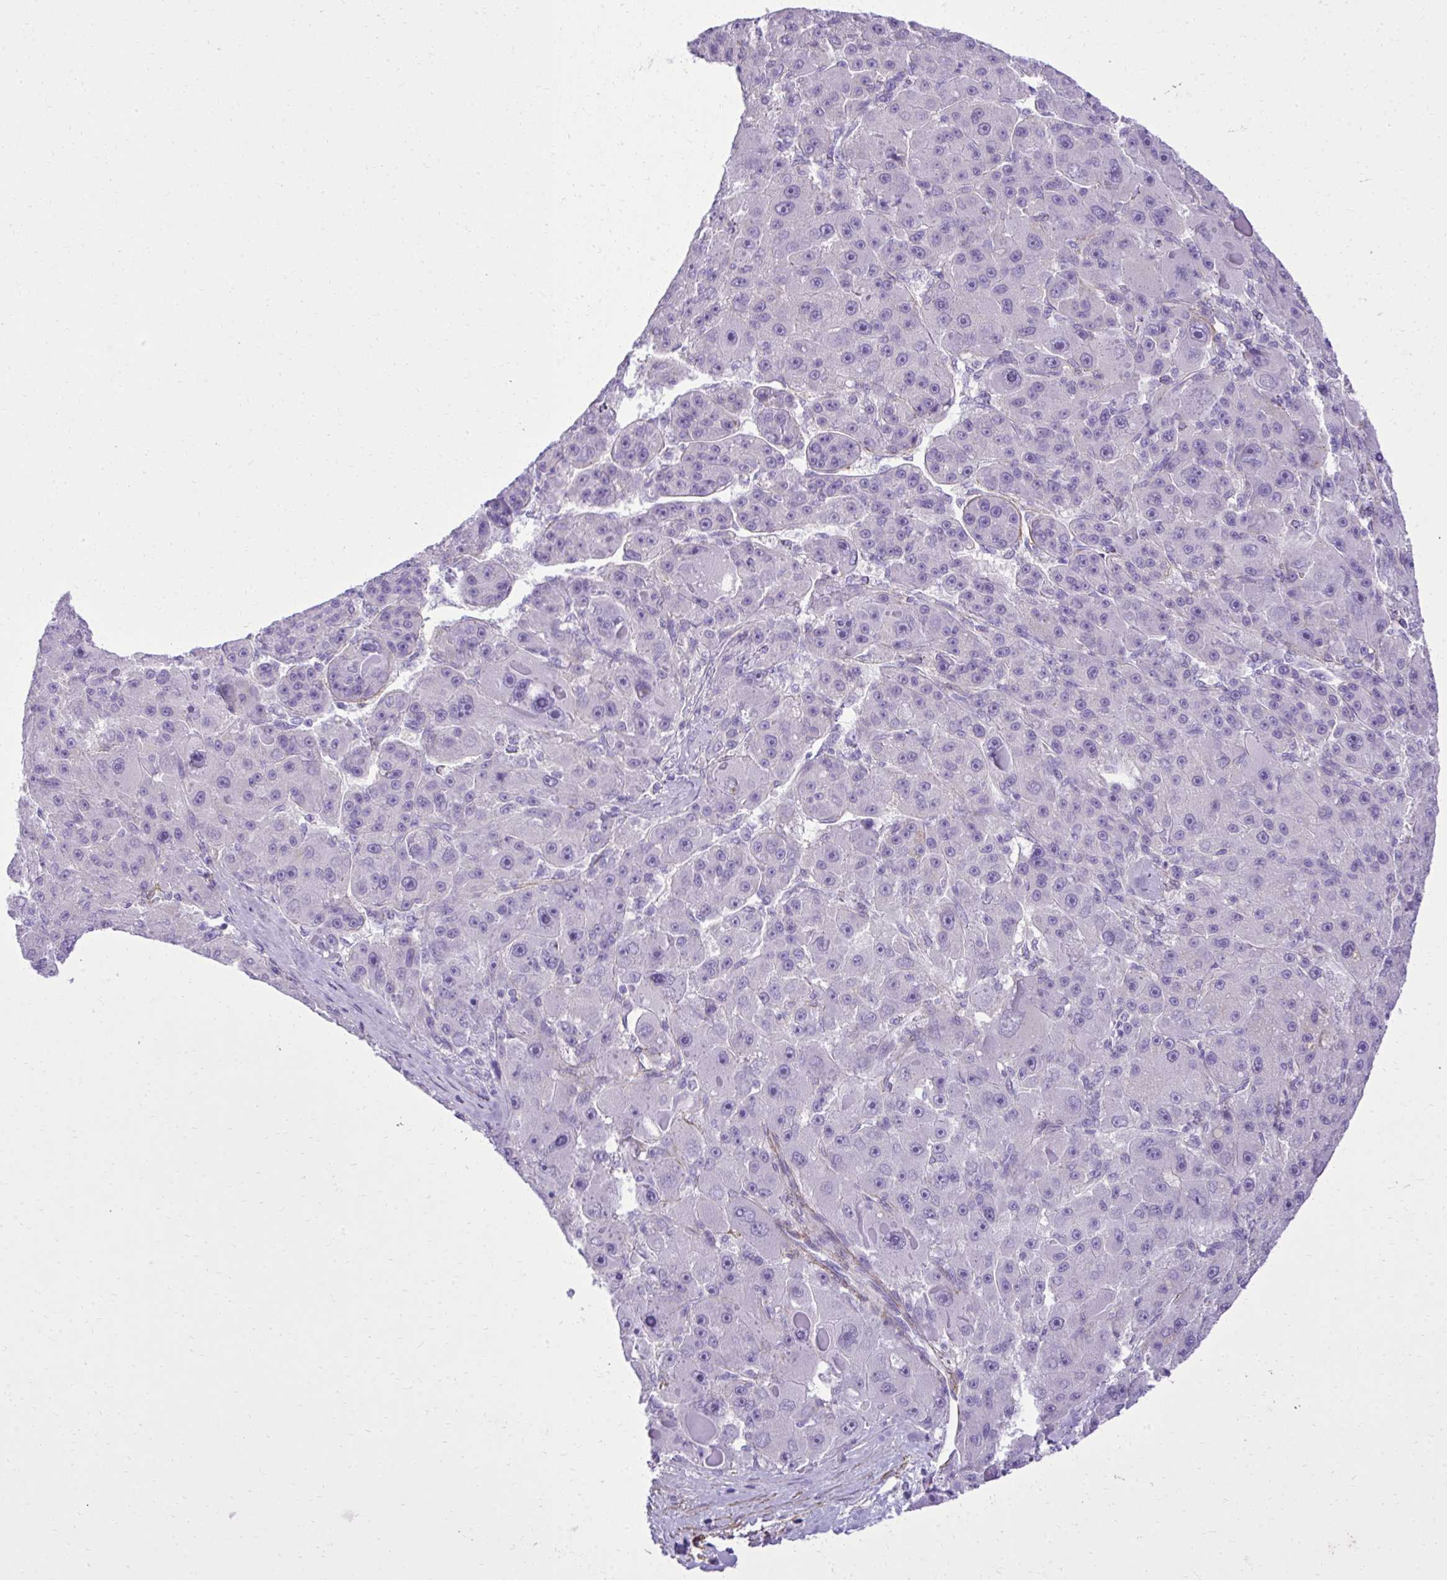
{"staining": {"intensity": "negative", "quantity": "none", "location": "none"}, "tissue": "liver cancer", "cell_type": "Tumor cells", "image_type": "cancer", "snomed": [{"axis": "morphology", "description": "Carcinoma, Hepatocellular, NOS"}, {"axis": "topography", "description": "Liver"}], "caption": "IHC image of hepatocellular carcinoma (liver) stained for a protein (brown), which shows no positivity in tumor cells. The staining was performed using DAB to visualize the protein expression in brown, while the nuclei were stained in blue with hematoxylin (Magnification: 20x).", "gene": "PITPNM3", "patient": {"sex": "male", "age": 76}}